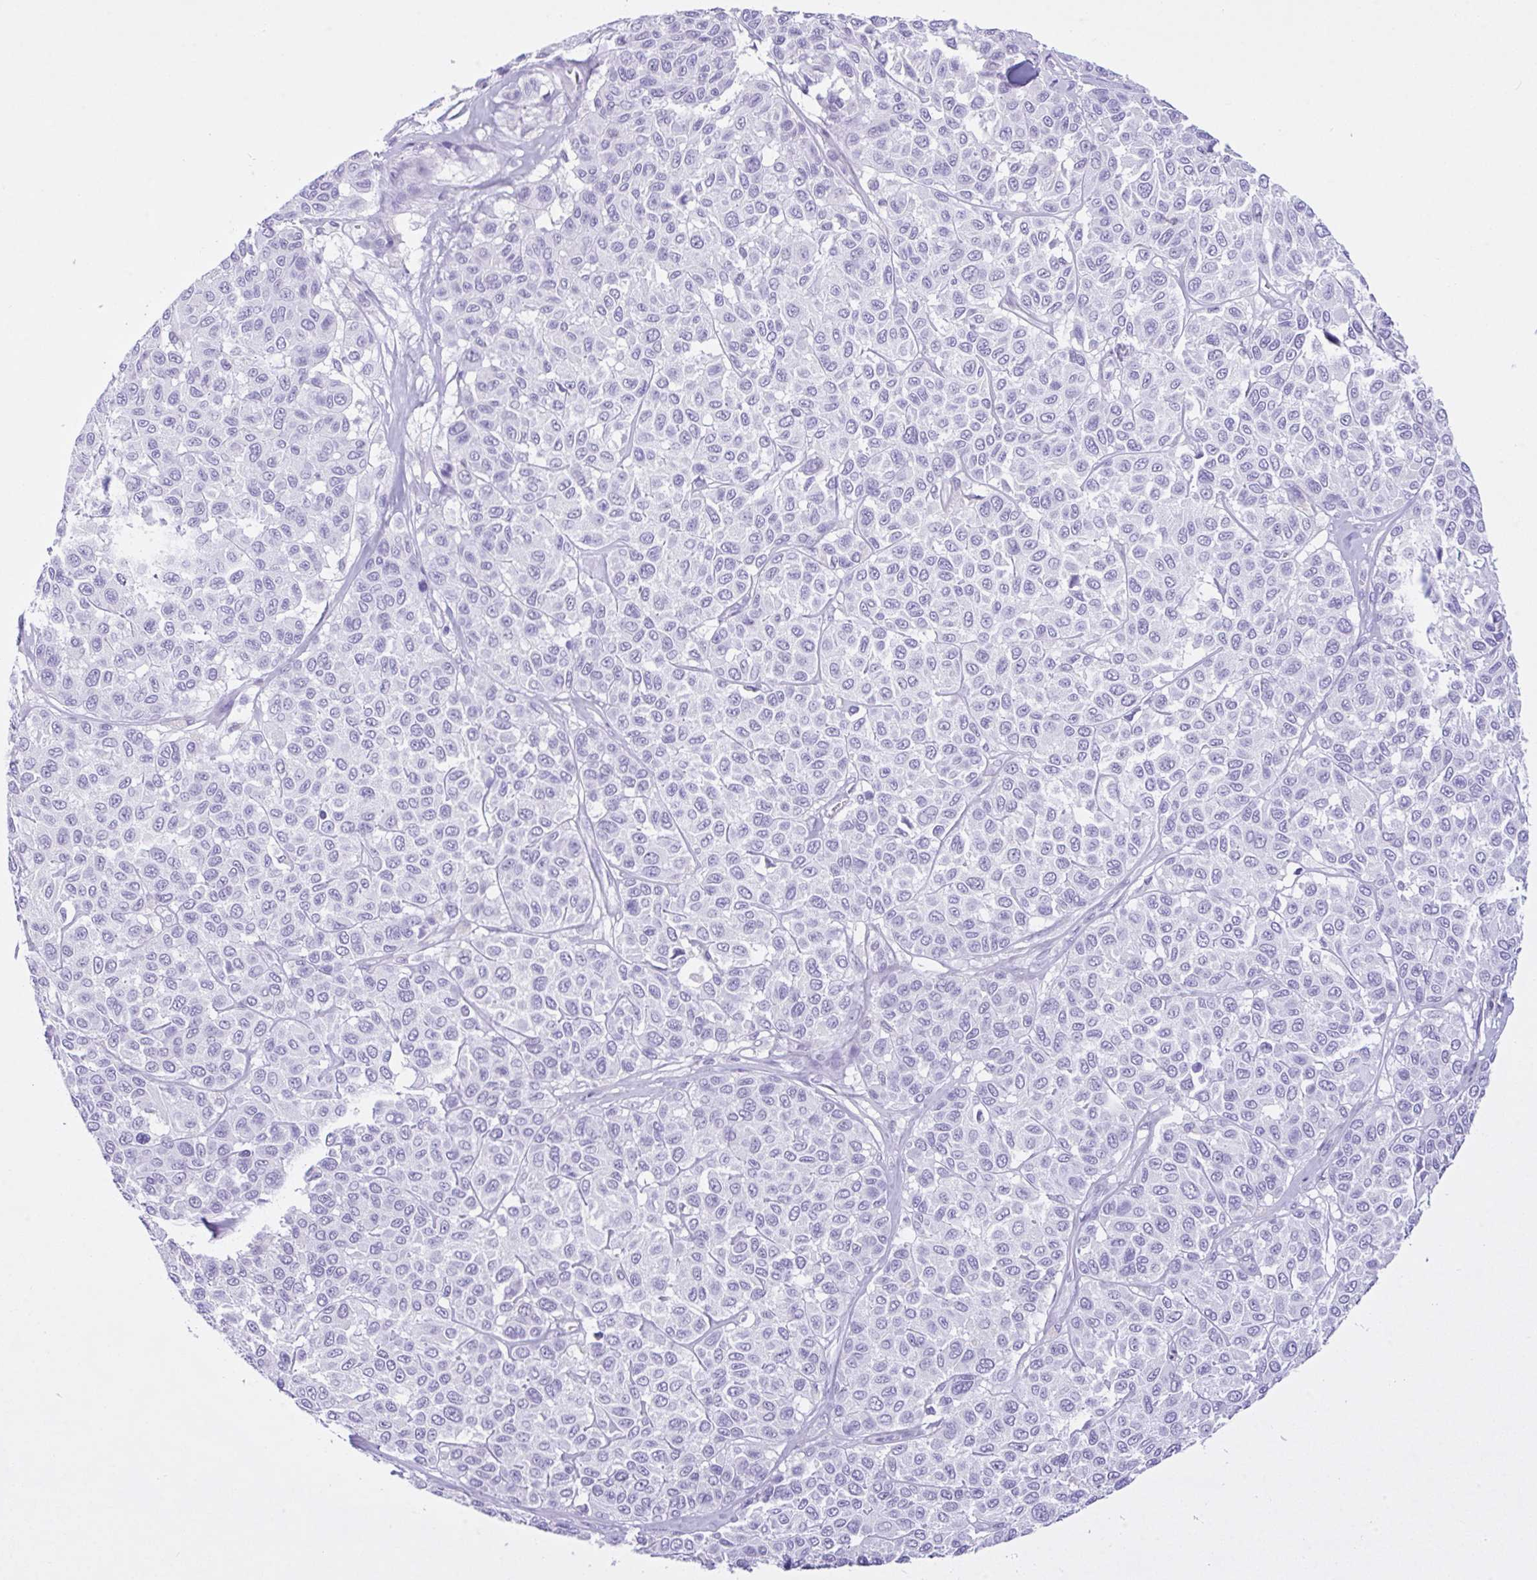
{"staining": {"intensity": "negative", "quantity": "none", "location": "none"}, "tissue": "melanoma", "cell_type": "Tumor cells", "image_type": "cancer", "snomed": [{"axis": "morphology", "description": "Malignant melanoma, NOS"}, {"axis": "topography", "description": "Skin"}], "caption": "DAB immunohistochemical staining of human malignant melanoma displays no significant staining in tumor cells.", "gene": "NCF1", "patient": {"sex": "female", "age": 66}}